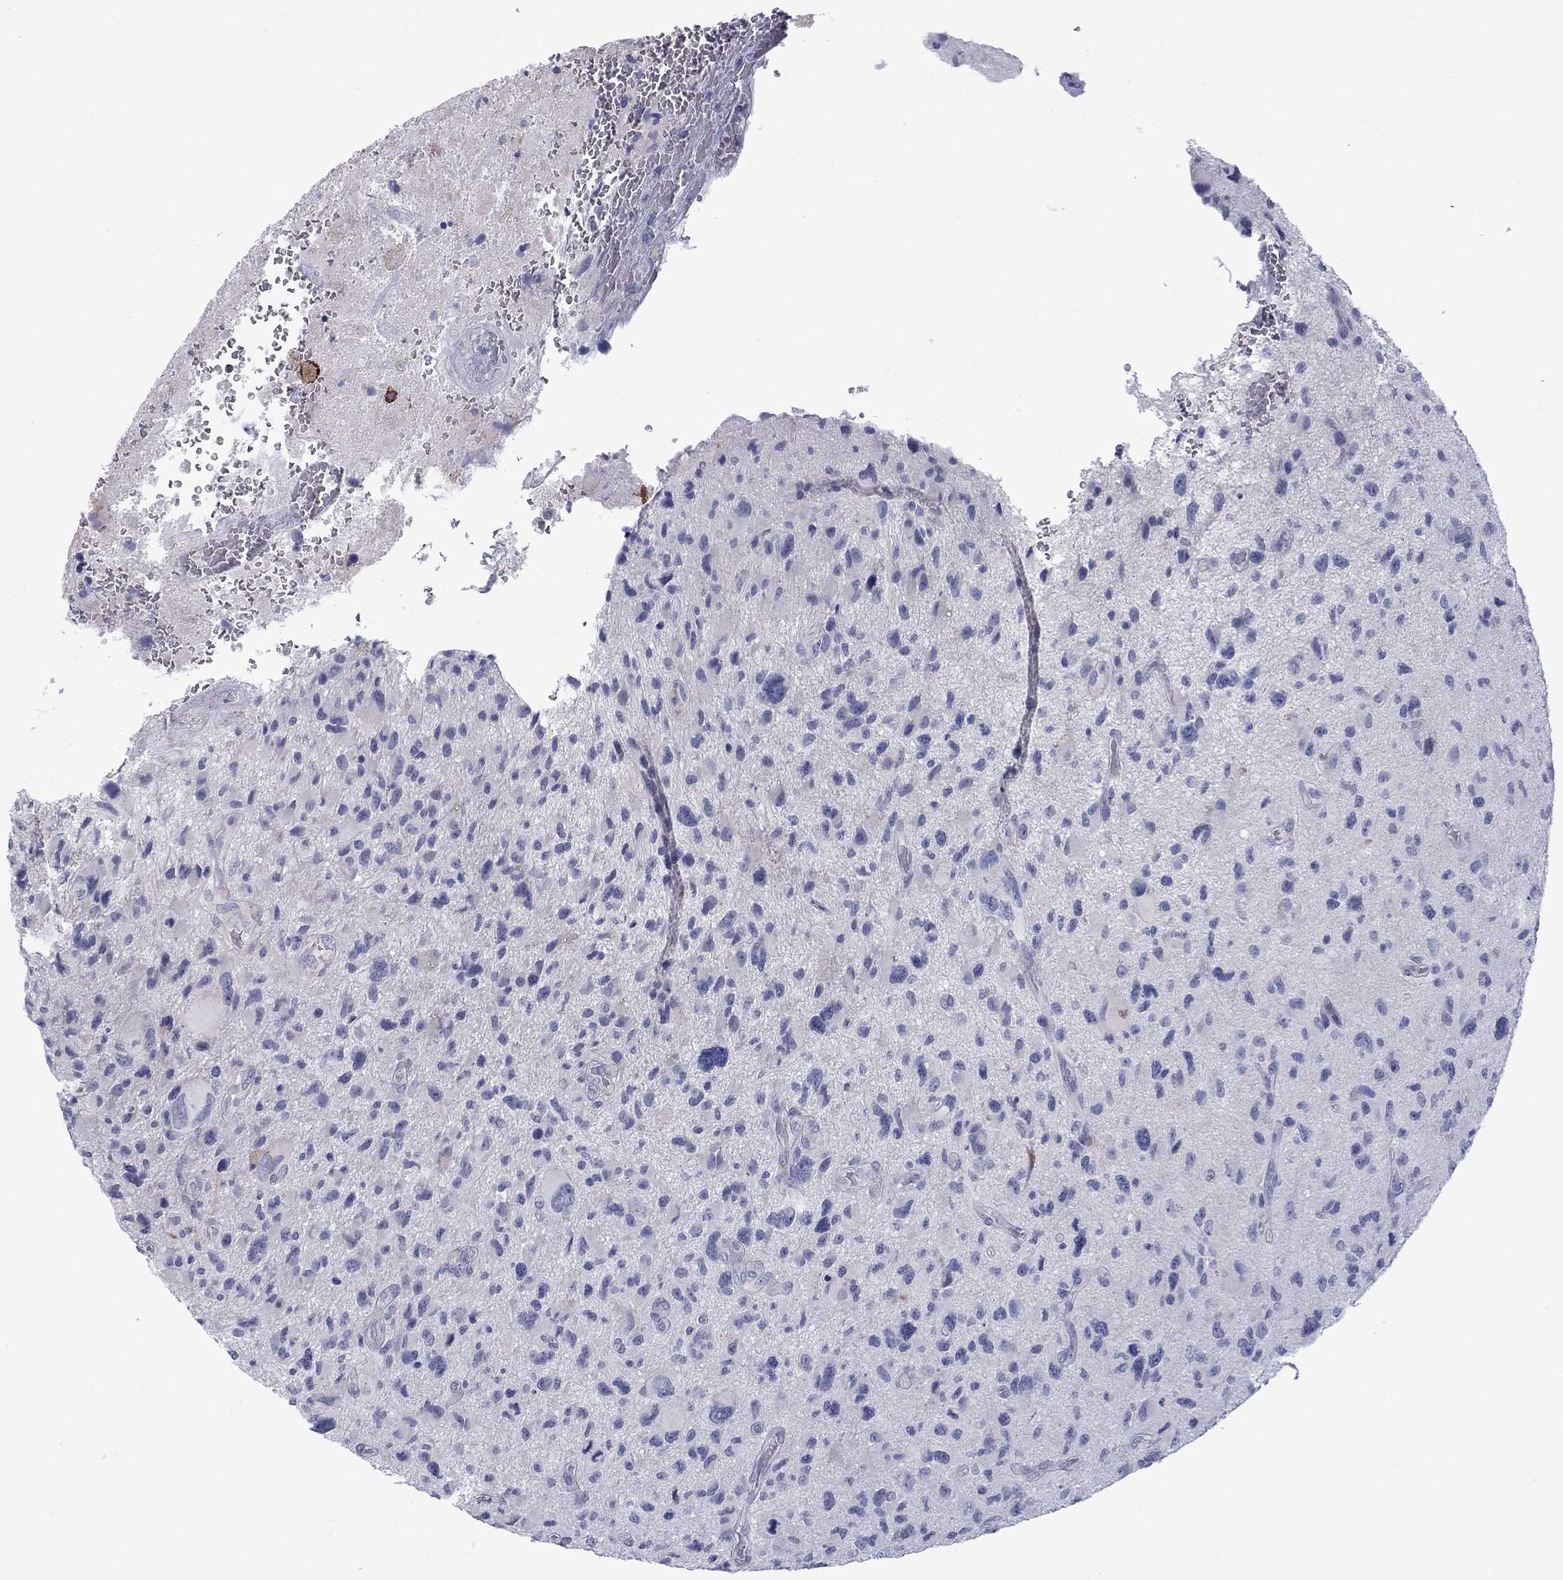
{"staining": {"intensity": "negative", "quantity": "none", "location": "none"}, "tissue": "glioma", "cell_type": "Tumor cells", "image_type": "cancer", "snomed": [{"axis": "morphology", "description": "Glioma, malignant, NOS"}, {"axis": "morphology", "description": "Glioma, malignant, High grade"}, {"axis": "topography", "description": "Brain"}], "caption": "Image shows no significant protein staining in tumor cells of malignant glioma (high-grade). Brightfield microscopy of immunohistochemistry (IHC) stained with DAB (3,3'-diaminobenzidine) (brown) and hematoxylin (blue), captured at high magnification.", "gene": "TMPRSS11A", "patient": {"sex": "female", "age": 71}}